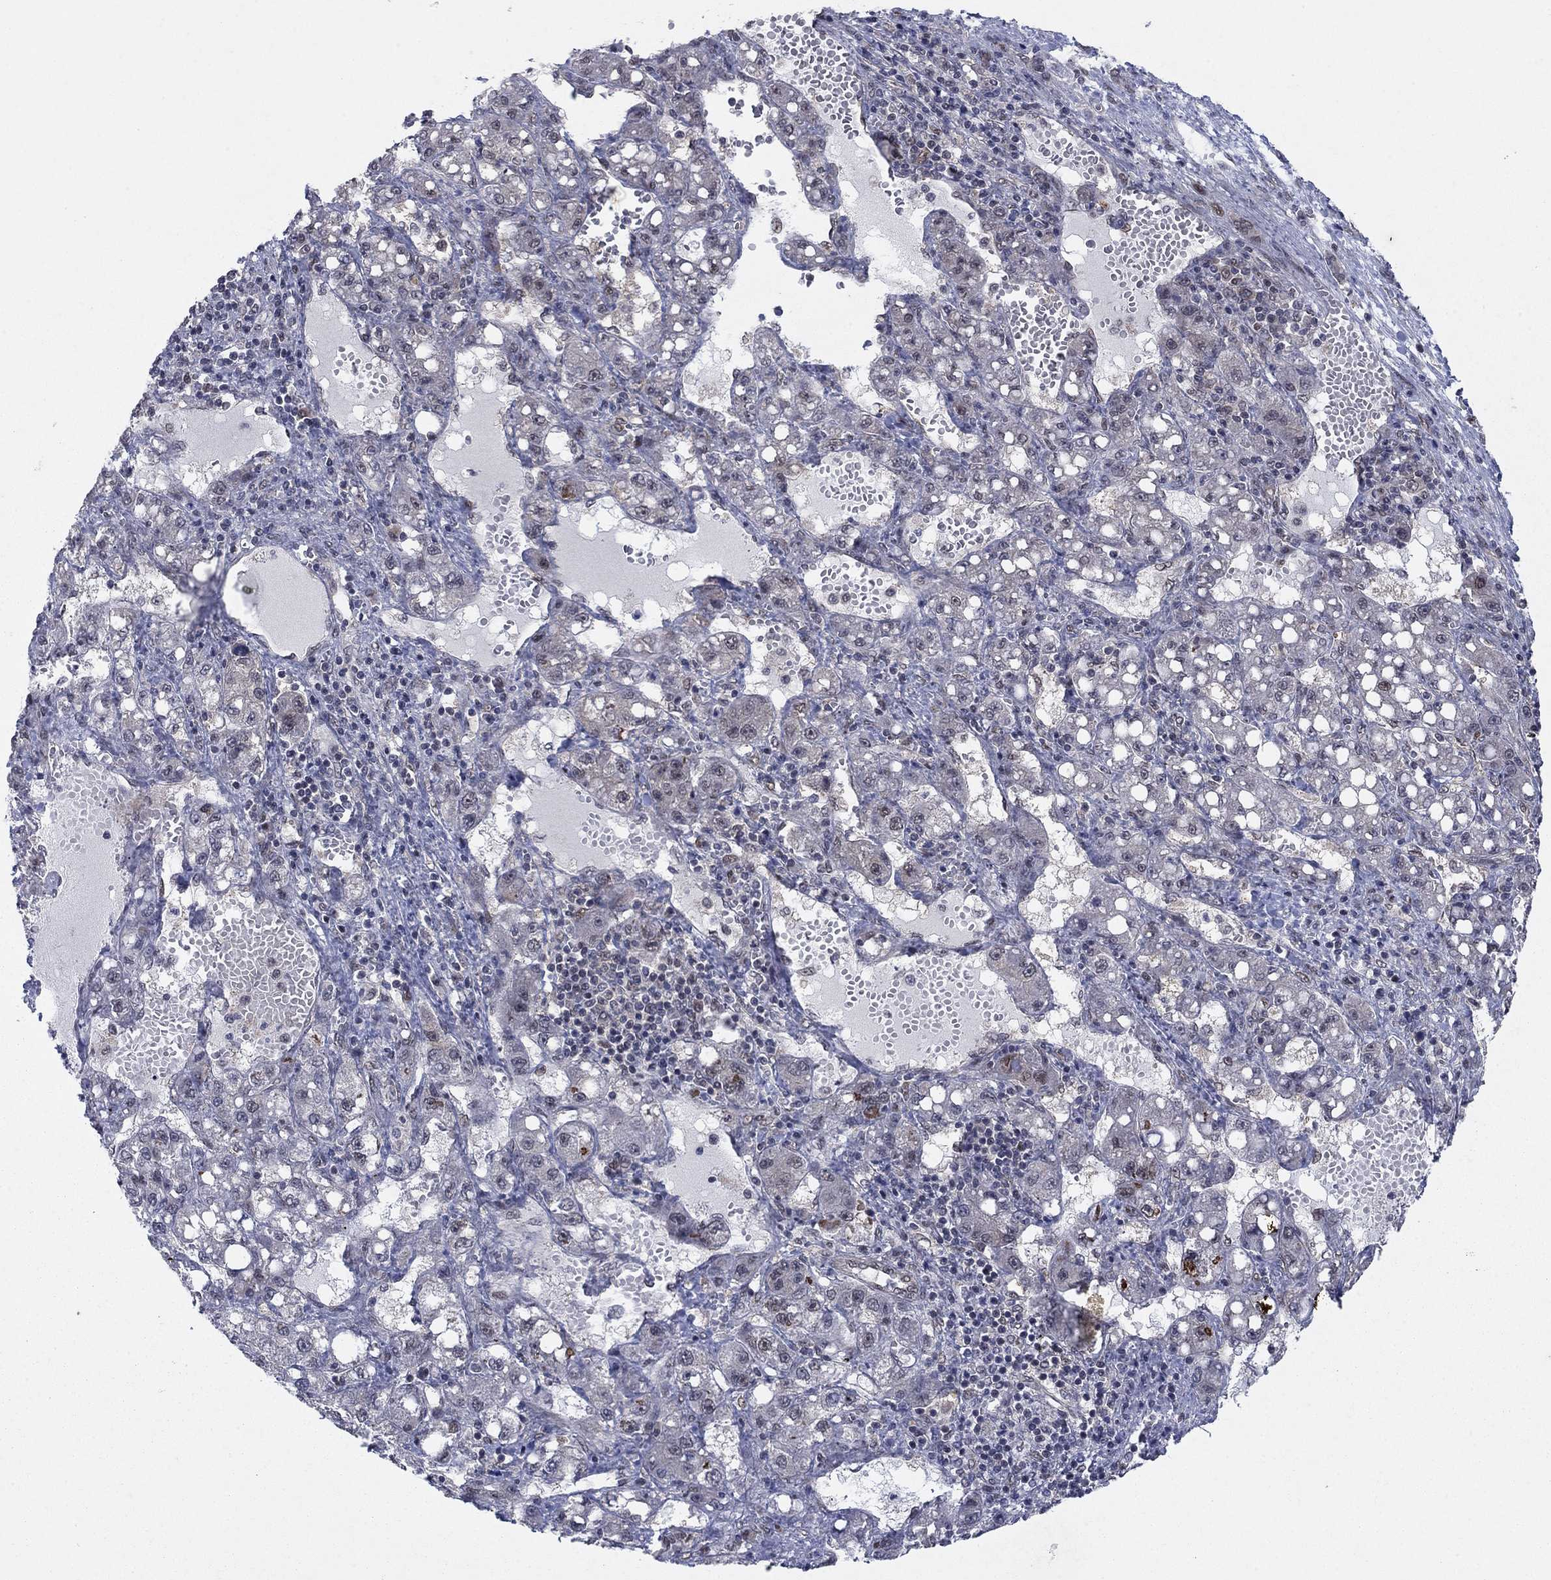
{"staining": {"intensity": "negative", "quantity": "none", "location": "none"}, "tissue": "liver cancer", "cell_type": "Tumor cells", "image_type": "cancer", "snomed": [{"axis": "morphology", "description": "Carcinoma, Hepatocellular, NOS"}, {"axis": "topography", "description": "Liver"}], "caption": "This is an immunohistochemistry (IHC) micrograph of liver cancer (hepatocellular carcinoma). There is no positivity in tumor cells.", "gene": "PSMC1", "patient": {"sex": "female", "age": 65}}